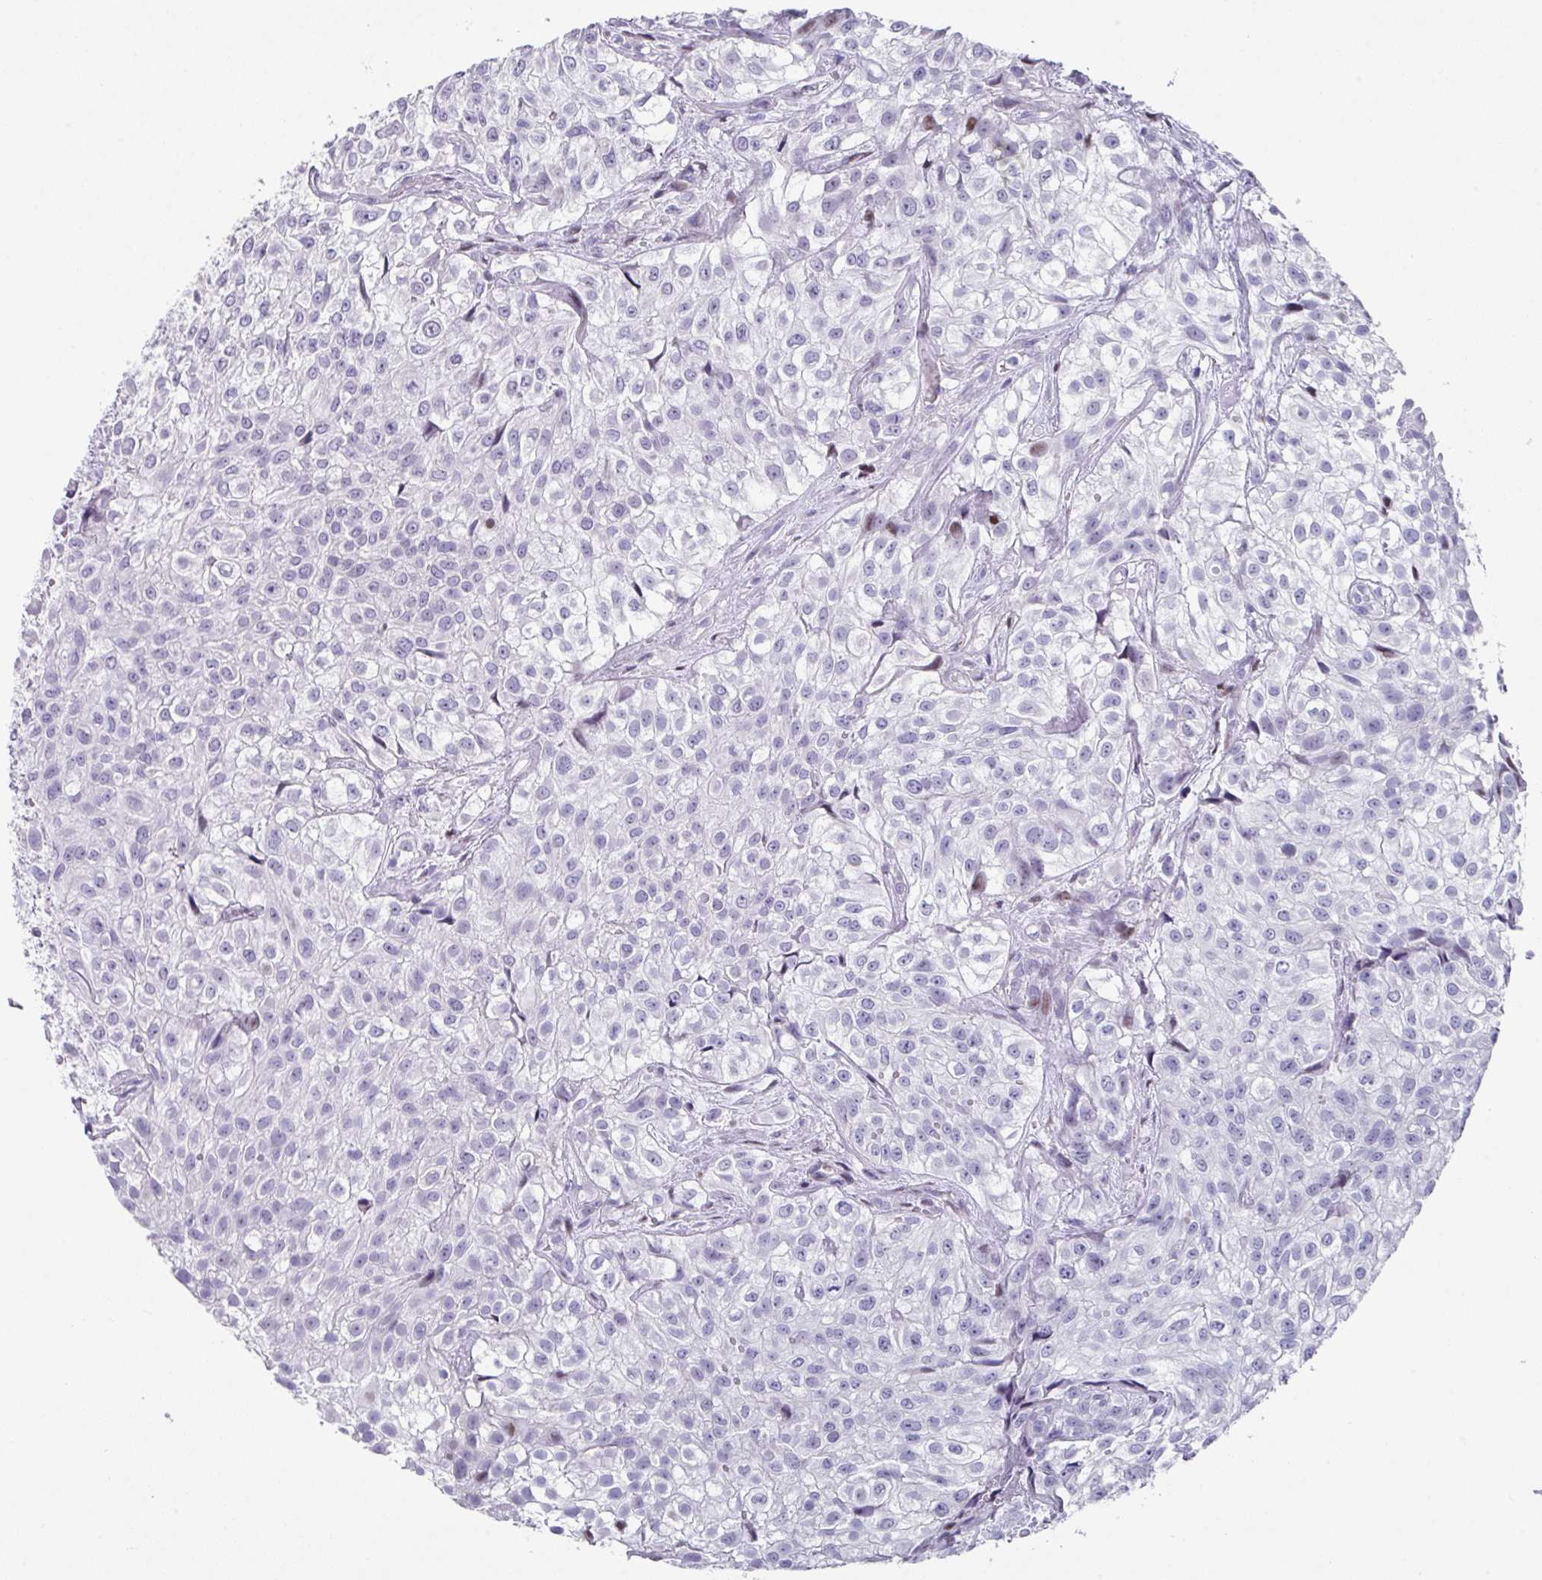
{"staining": {"intensity": "negative", "quantity": "none", "location": "none"}, "tissue": "urothelial cancer", "cell_type": "Tumor cells", "image_type": "cancer", "snomed": [{"axis": "morphology", "description": "Urothelial carcinoma, High grade"}, {"axis": "topography", "description": "Urinary bladder"}], "caption": "A photomicrograph of human urothelial cancer is negative for staining in tumor cells.", "gene": "TCF3", "patient": {"sex": "male", "age": 56}}